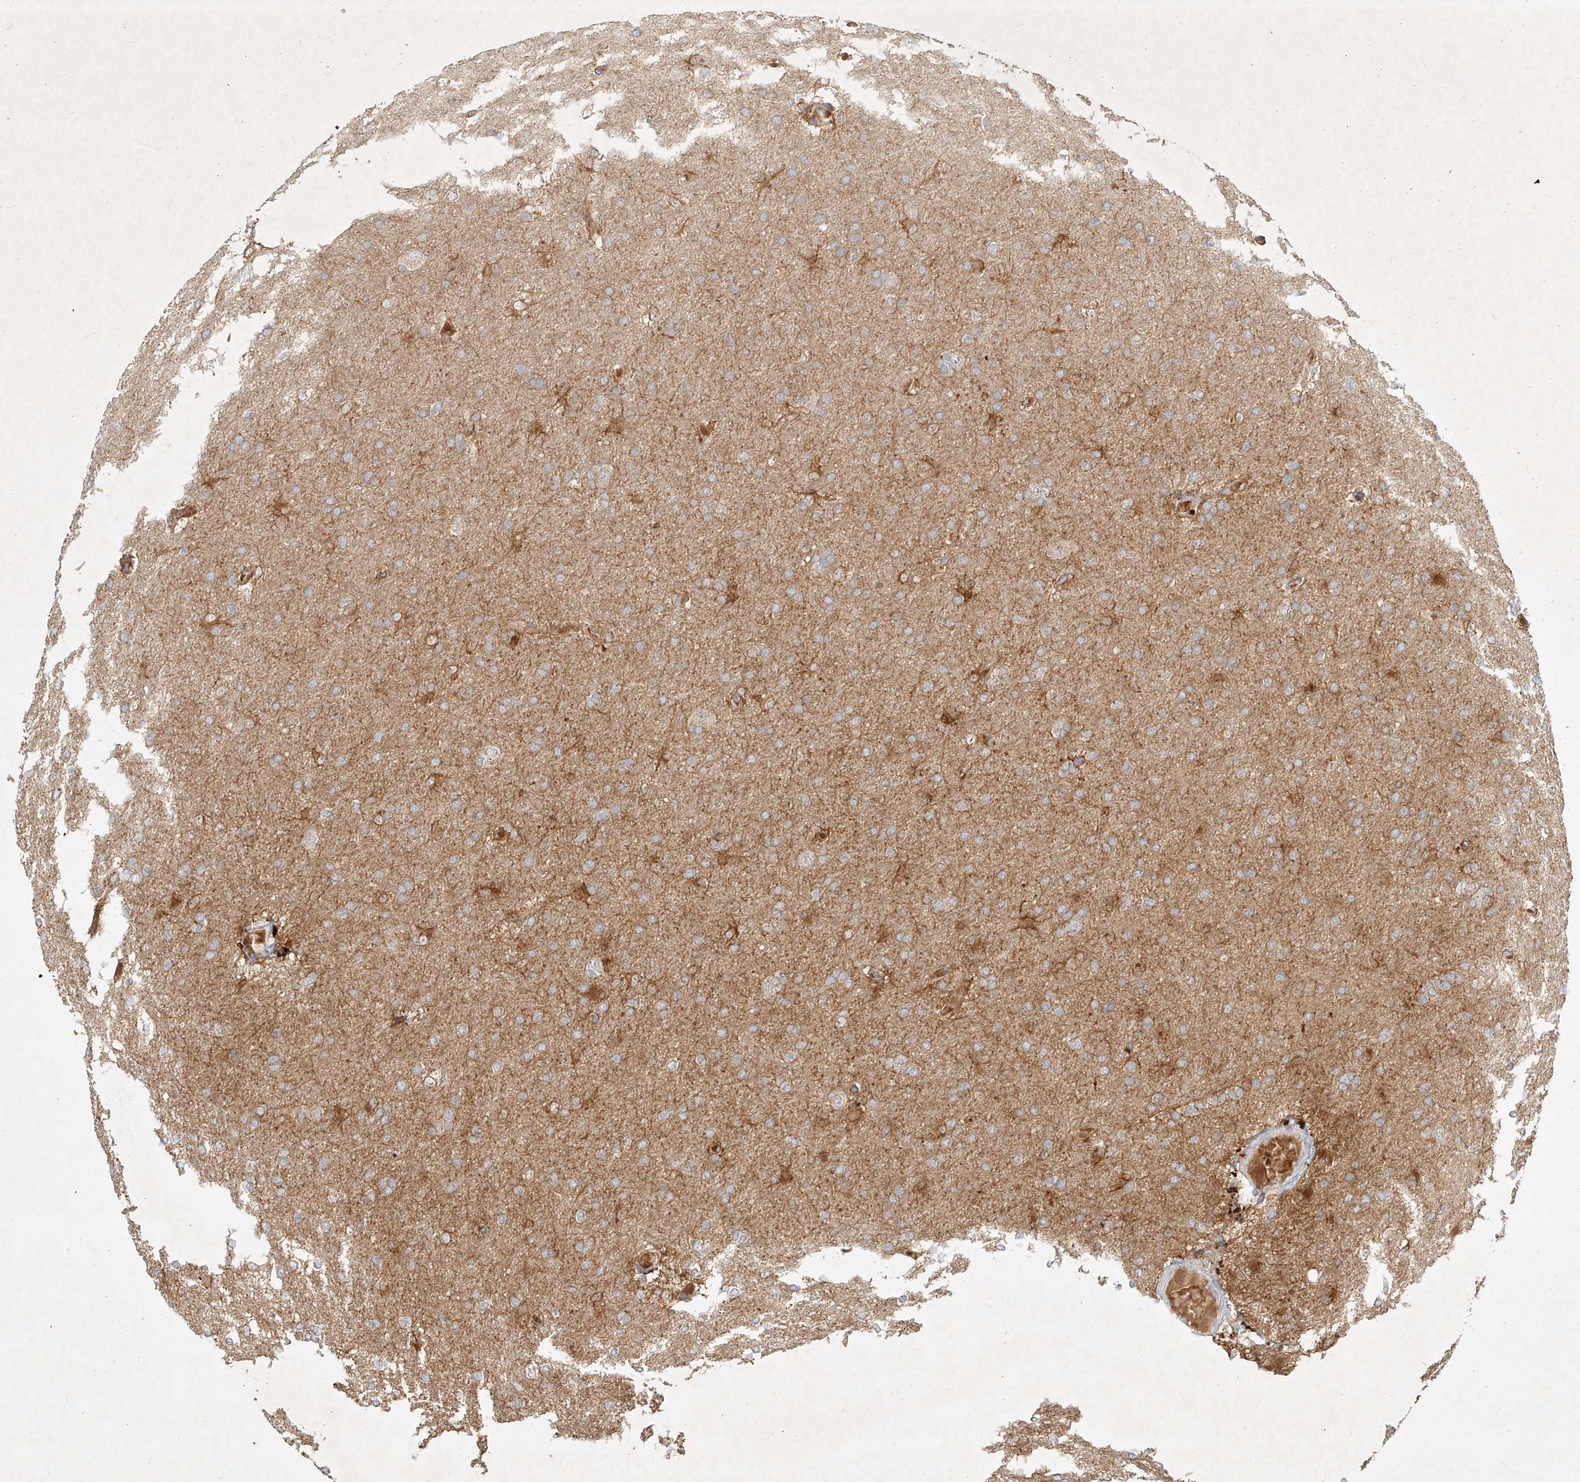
{"staining": {"intensity": "negative", "quantity": "none", "location": "none"}, "tissue": "glioma", "cell_type": "Tumor cells", "image_type": "cancer", "snomed": [{"axis": "morphology", "description": "Glioma, malignant, High grade"}, {"axis": "topography", "description": "Cerebral cortex"}], "caption": "There is no significant expression in tumor cells of glioma.", "gene": "KPNA7", "patient": {"sex": "female", "age": 36}}